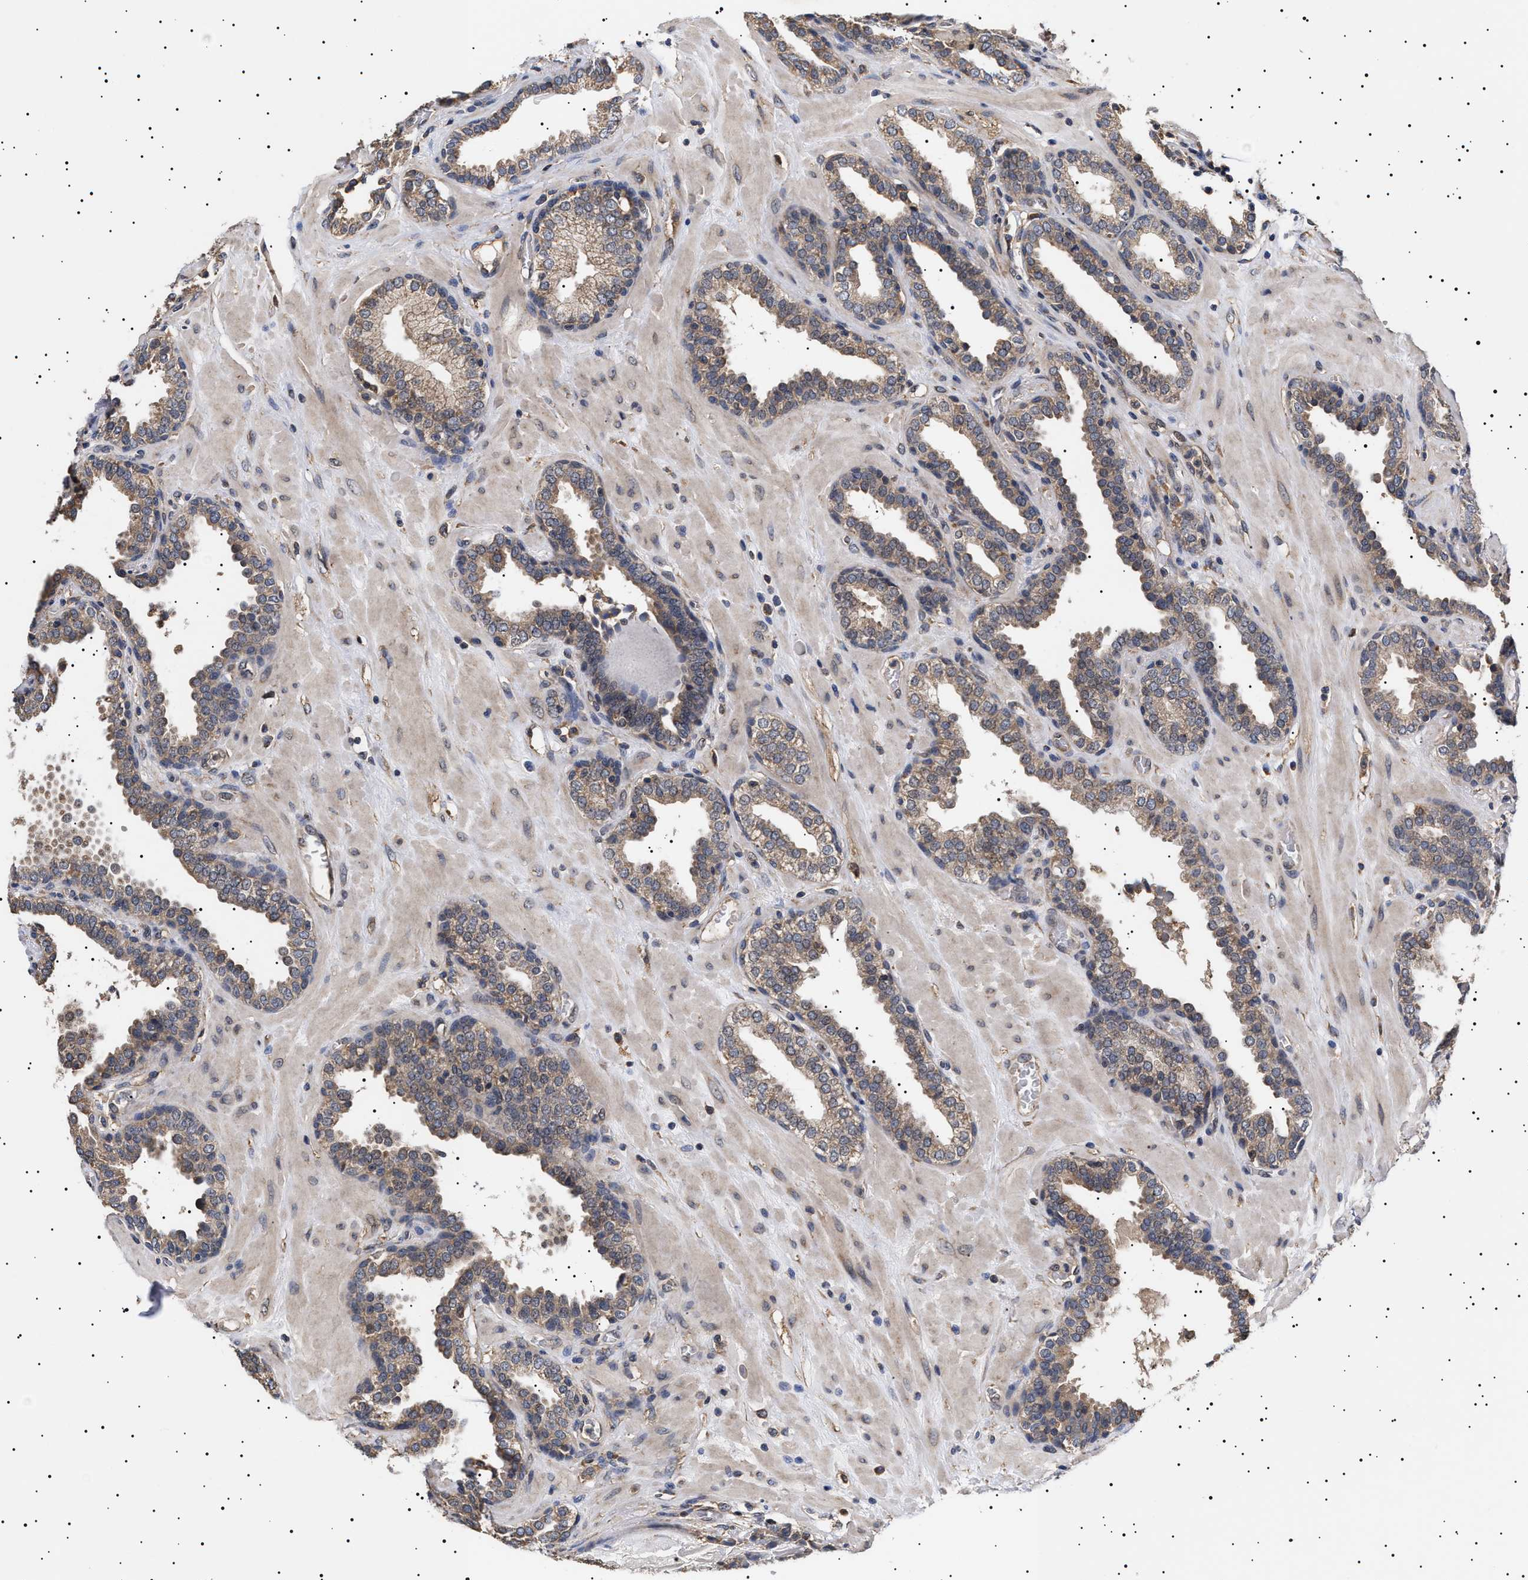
{"staining": {"intensity": "moderate", "quantity": ">75%", "location": "cytoplasmic/membranous"}, "tissue": "prostate", "cell_type": "Glandular cells", "image_type": "normal", "snomed": [{"axis": "morphology", "description": "Normal tissue, NOS"}, {"axis": "topography", "description": "Prostate"}], "caption": "Immunohistochemistry histopathology image of benign prostate: prostate stained using immunohistochemistry (IHC) exhibits medium levels of moderate protein expression localized specifically in the cytoplasmic/membranous of glandular cells, appearing as a cytoplasmic/membranous brown color.", "gene": "KRBA1", "patient": {"sex": "male", "age": 51}}